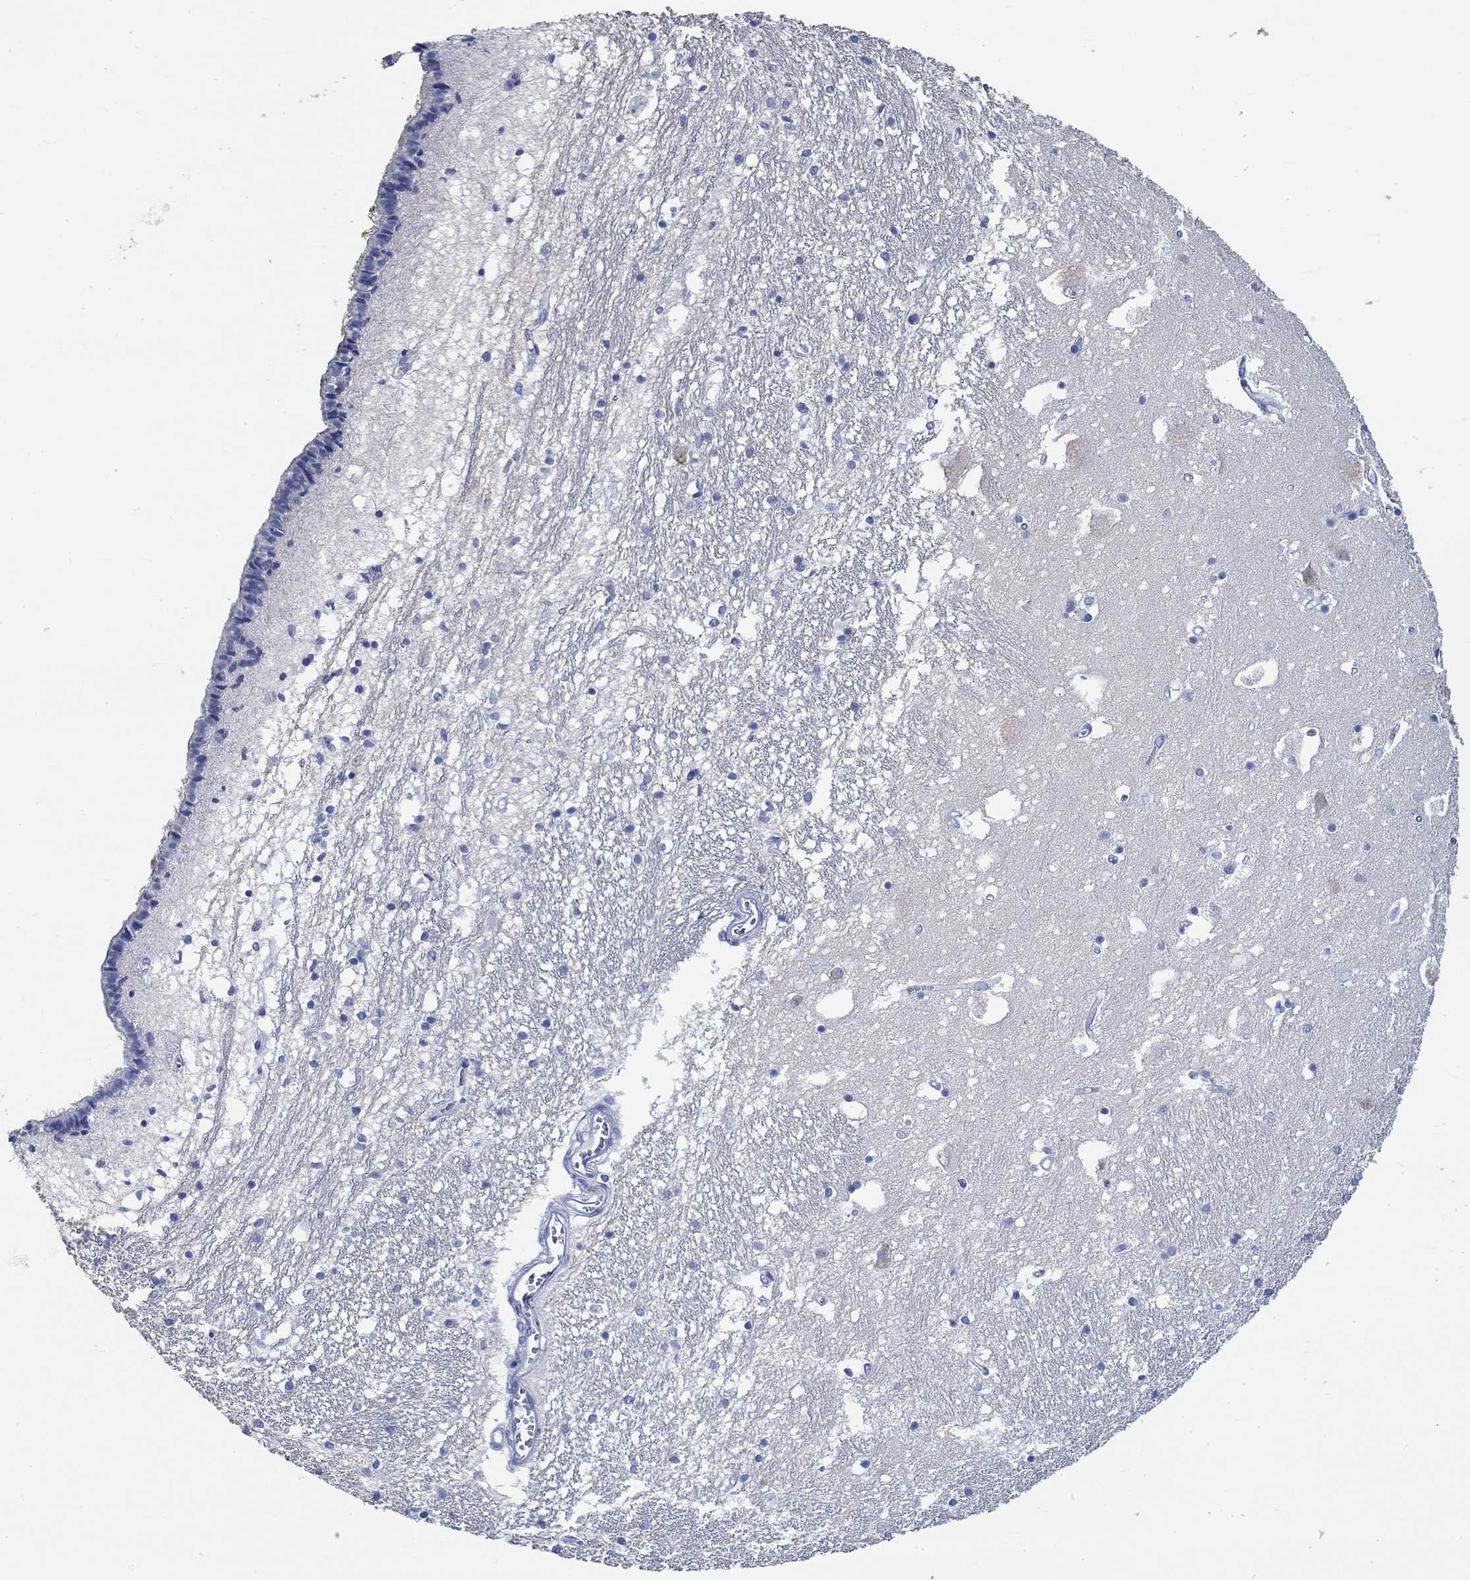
{"staining": {"intensity": "negative", "quantity": "none", "location": "none"}, "tissue": "caudate", "cell_type": "Glial cells", "image_type": "normal", "snomed": [{"axis": "morphology", "description": "Normal tissue, NOS"}, {"axis": "topography", "description": "Lateral ventricle wall"}], "caption": "This is an IHC micrograph of benign human caudate. There is no staining in glial cells.", "gene": "KCNA1", "patient": {"sex": "female", "age": 71}}